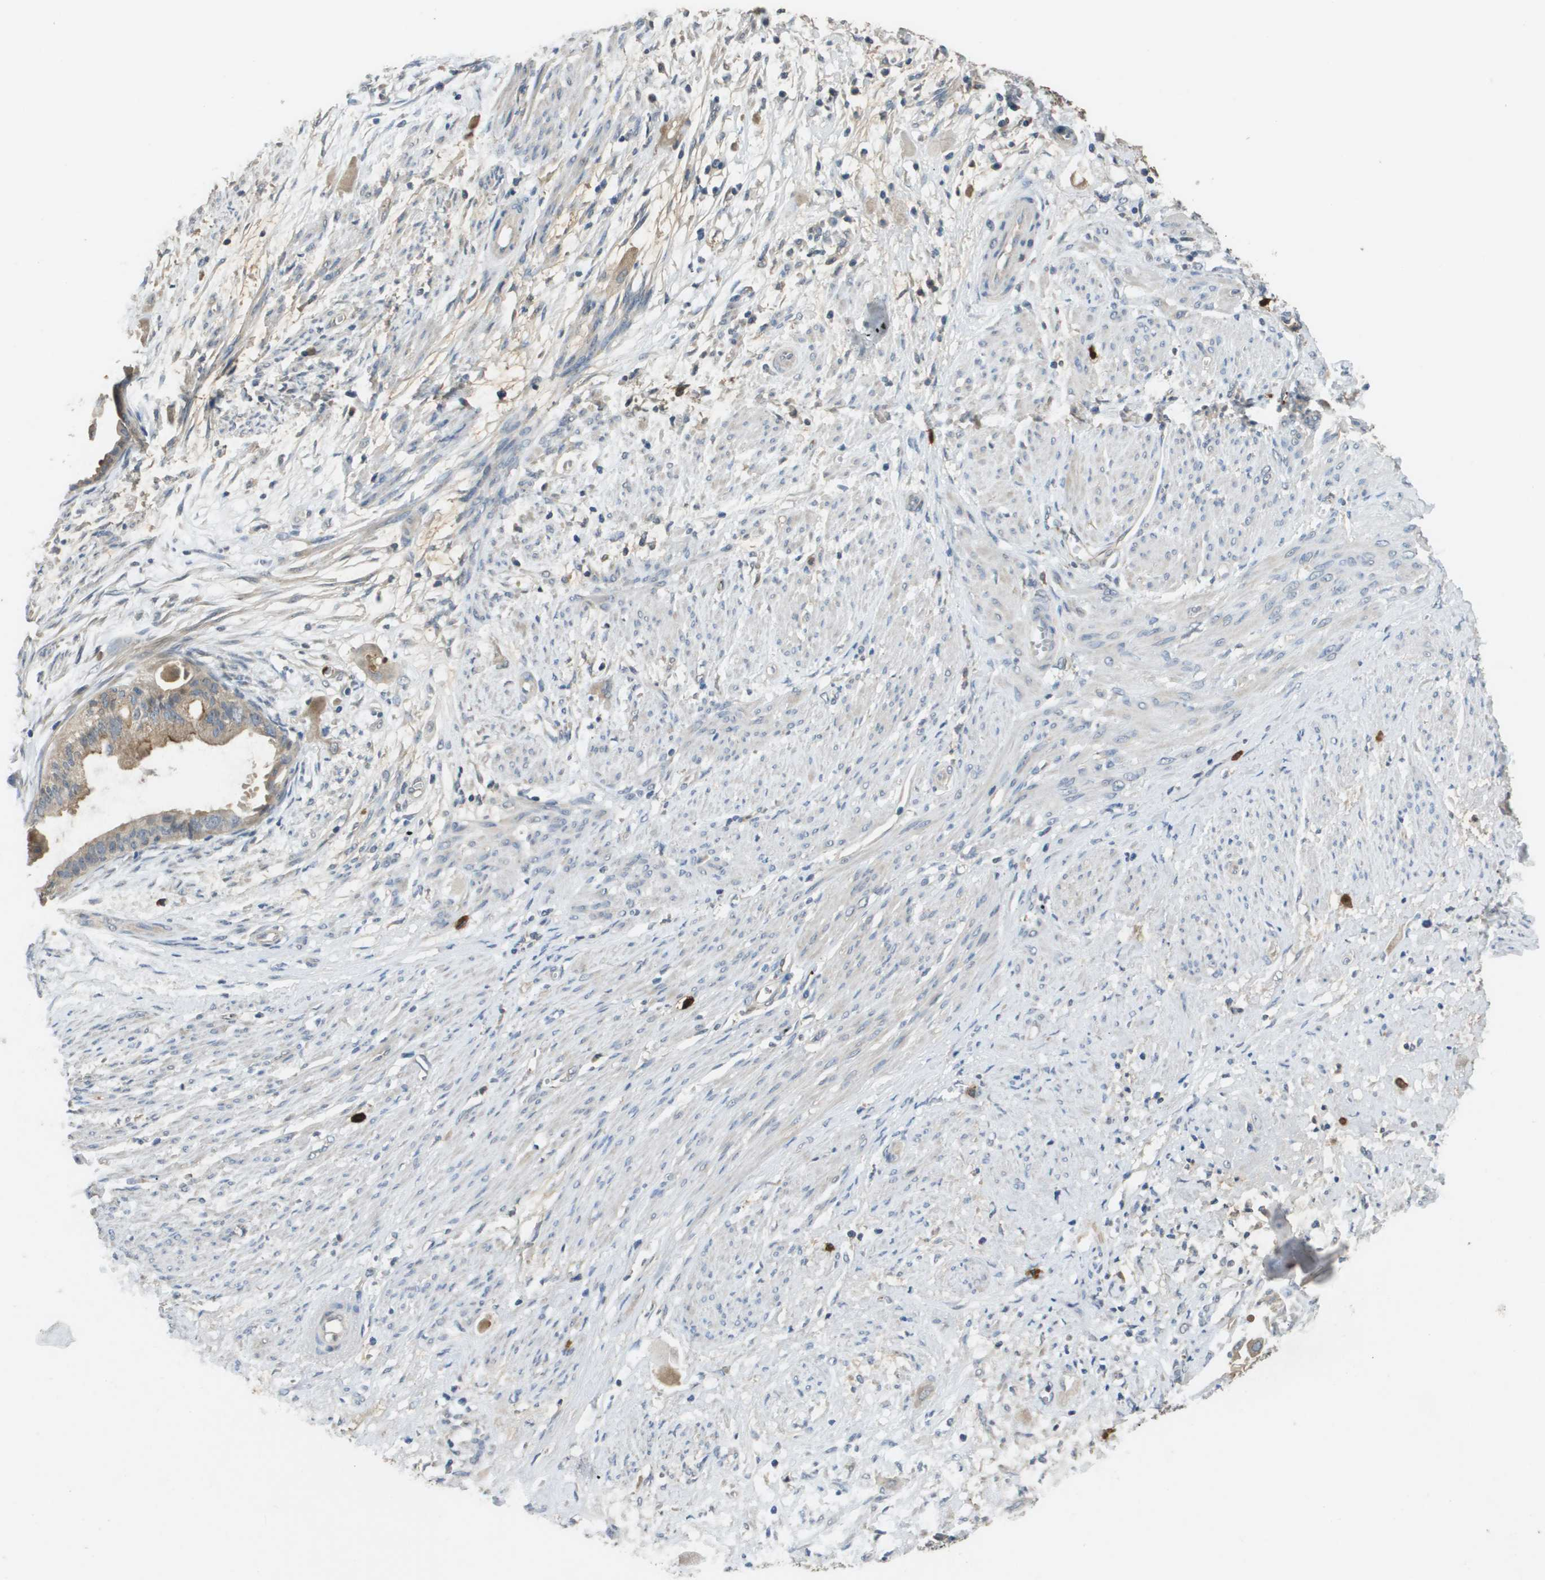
{"staining": {"intensity": "weak", "quantity": ">75%", "location": "cytoplasmic/membranous"}, "tissue": "cervical cancer", "cell_type": "Tumor cells", "image_type": "cancer", "snomed": [{"axis": "morphology", "description": "Normal tissue, NOS"}, {"axis": "morphology", "description": "Adenocarcinoma, NOS"}, {"axis": "topography", "description": "Cervix"}, {"axis": "topography", "description": "Endometrium"}], "caption": "A micrograph of cervical cancer (adenocarcinoma) stained for a protein reveals weak cytoplasmic/membranous brown staining in tumor cells. (IHC, brightfield microscopy, high magnification).", "gene": "RAB27B", "patient": {"sex": "female", "age": 86}}